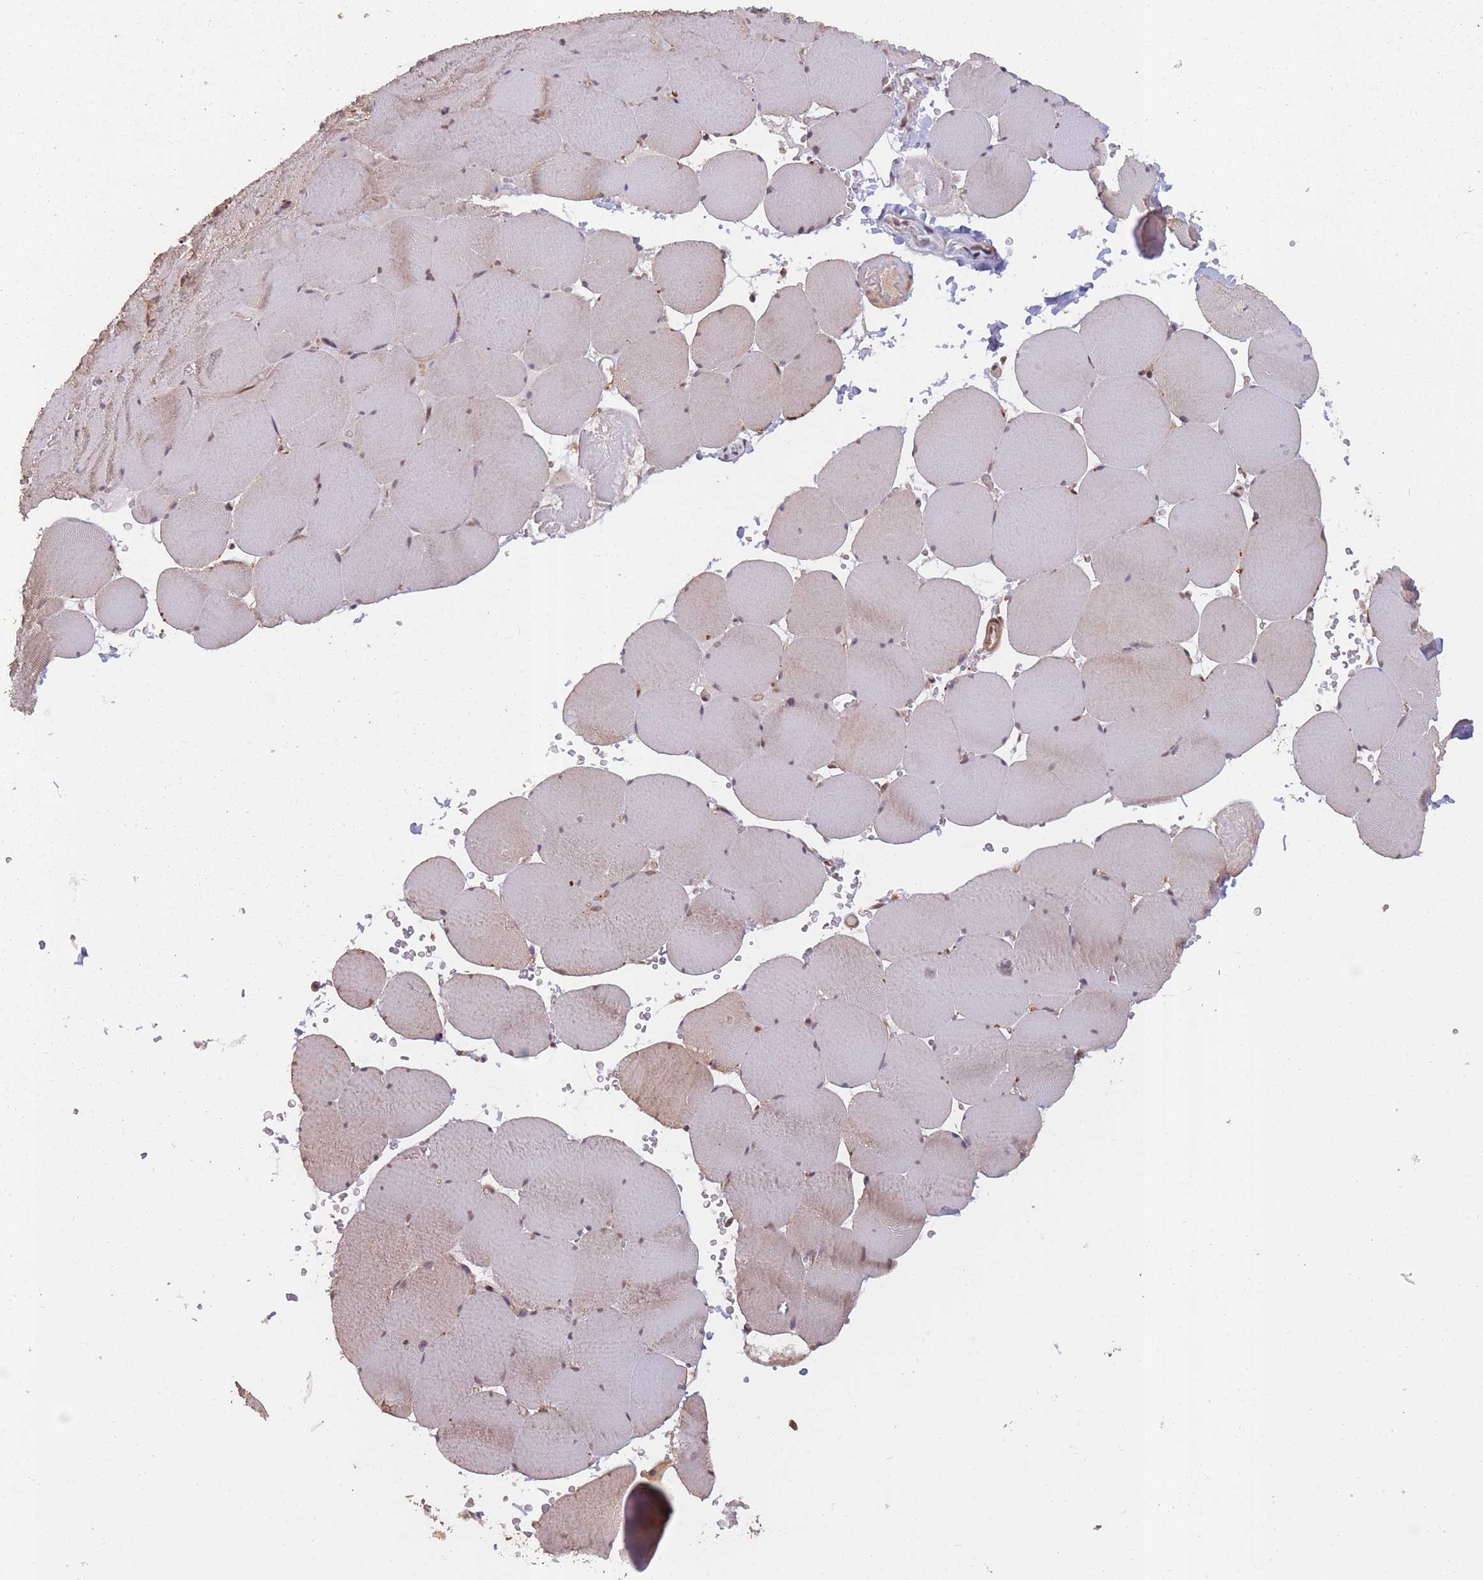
{"staining": {"intensity": "weak", "quantity": "<25%", "location": "nuclear"}, "tissue": "skeletal muscle", "cell_type": "Myocytes", "image_type": "normal", "snomed": [{"axis": "morphology", "description": "Normal tissue, NOS"}, {"axis": "topography", "description": "Skeletal muscle"}, {"axis": "topography", "description": "Head-Neck"}], "caption": "The histopathology image exhibits no significant expression in myocytes of skeletal muscle. The staining is performed using DAB (3,3'-diaminobenzidine) brown chromogen with nuclei counter-stained in using hematoxylin.", "gene": "PPP6R3", "patient": {"sex": "male", "age": 66}}